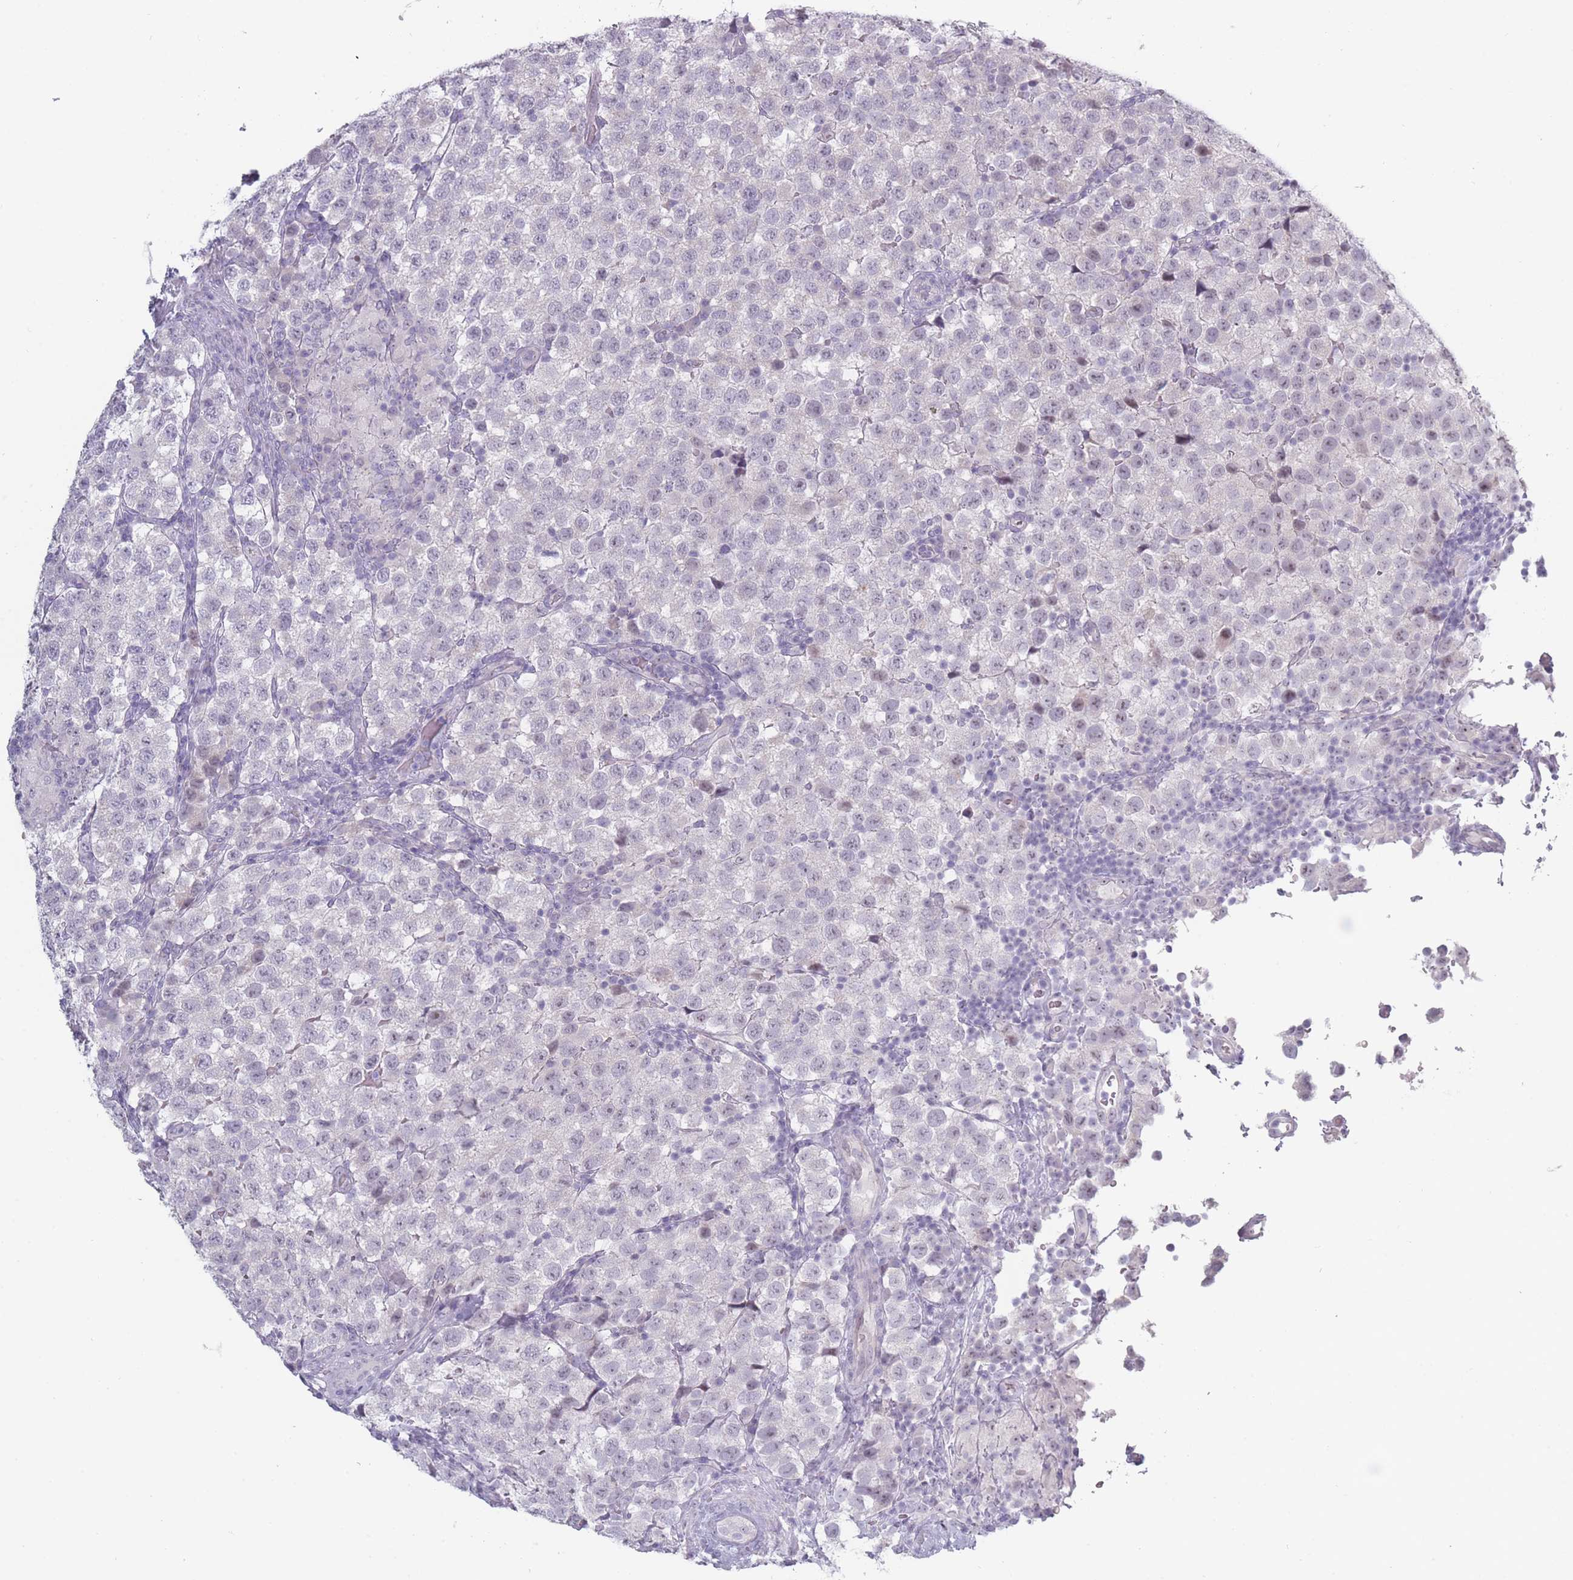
{"staining": {"intensity": "negative", "quantity": "none", "location": "none"}, "tissue": "testis cancer", "cell_type": "Tumor cells", "image_type": "cancer", "snomed": [{"axis": "morphology", "description": "Seminoma, NOS"}, {"axis": "topography", "description": "Testis"}], "caption": "Tumor cells show no significant expression in testis seminoma.", "gene": "ROS1", "patient": {"sex": "male", "age": 34}}